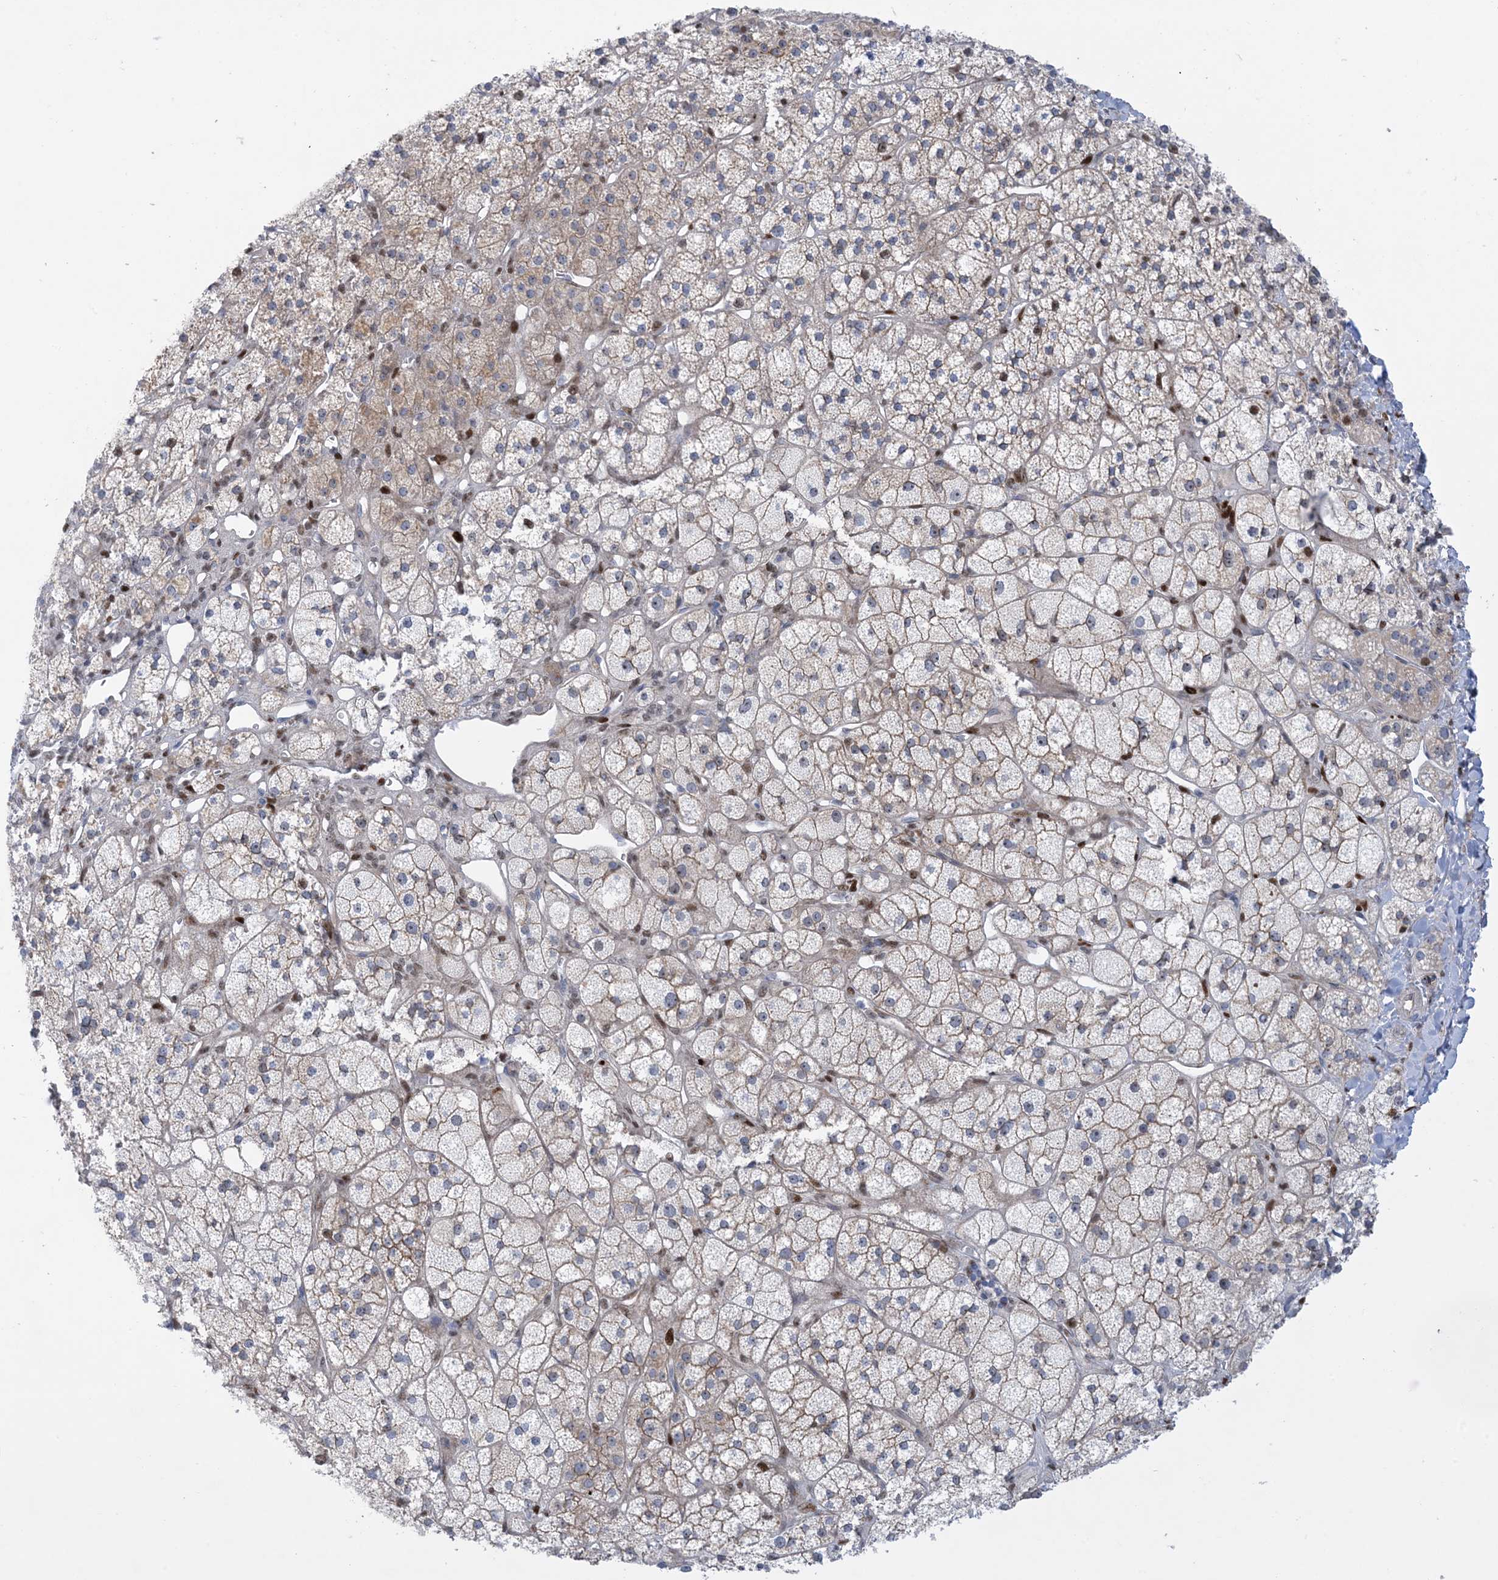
{"staining": {"intensity": "moderate", "quantity": "25%-75%", "location": "cytoplasmic/membranous,nuclear"}, "tissue": "adrenal gland", "cell_type": "Glandular cells", "image_type": "normal", "snomed": [{"axis": "morphology", "description": "Normal tissue, NOS"}, {"axis": "topography", "description": "Adrenal gland"}], "caption": "Glandular cells demonstrate moderate cytoplasmic/membranous,nuclear expression in approximately 25%-75% of cells in unremarkable adrenal gland. (Brightfield microscopy of DAB IHC at high magnification).", "gene": "MARS2", "patient": {"sex": "male", "age": 61}}